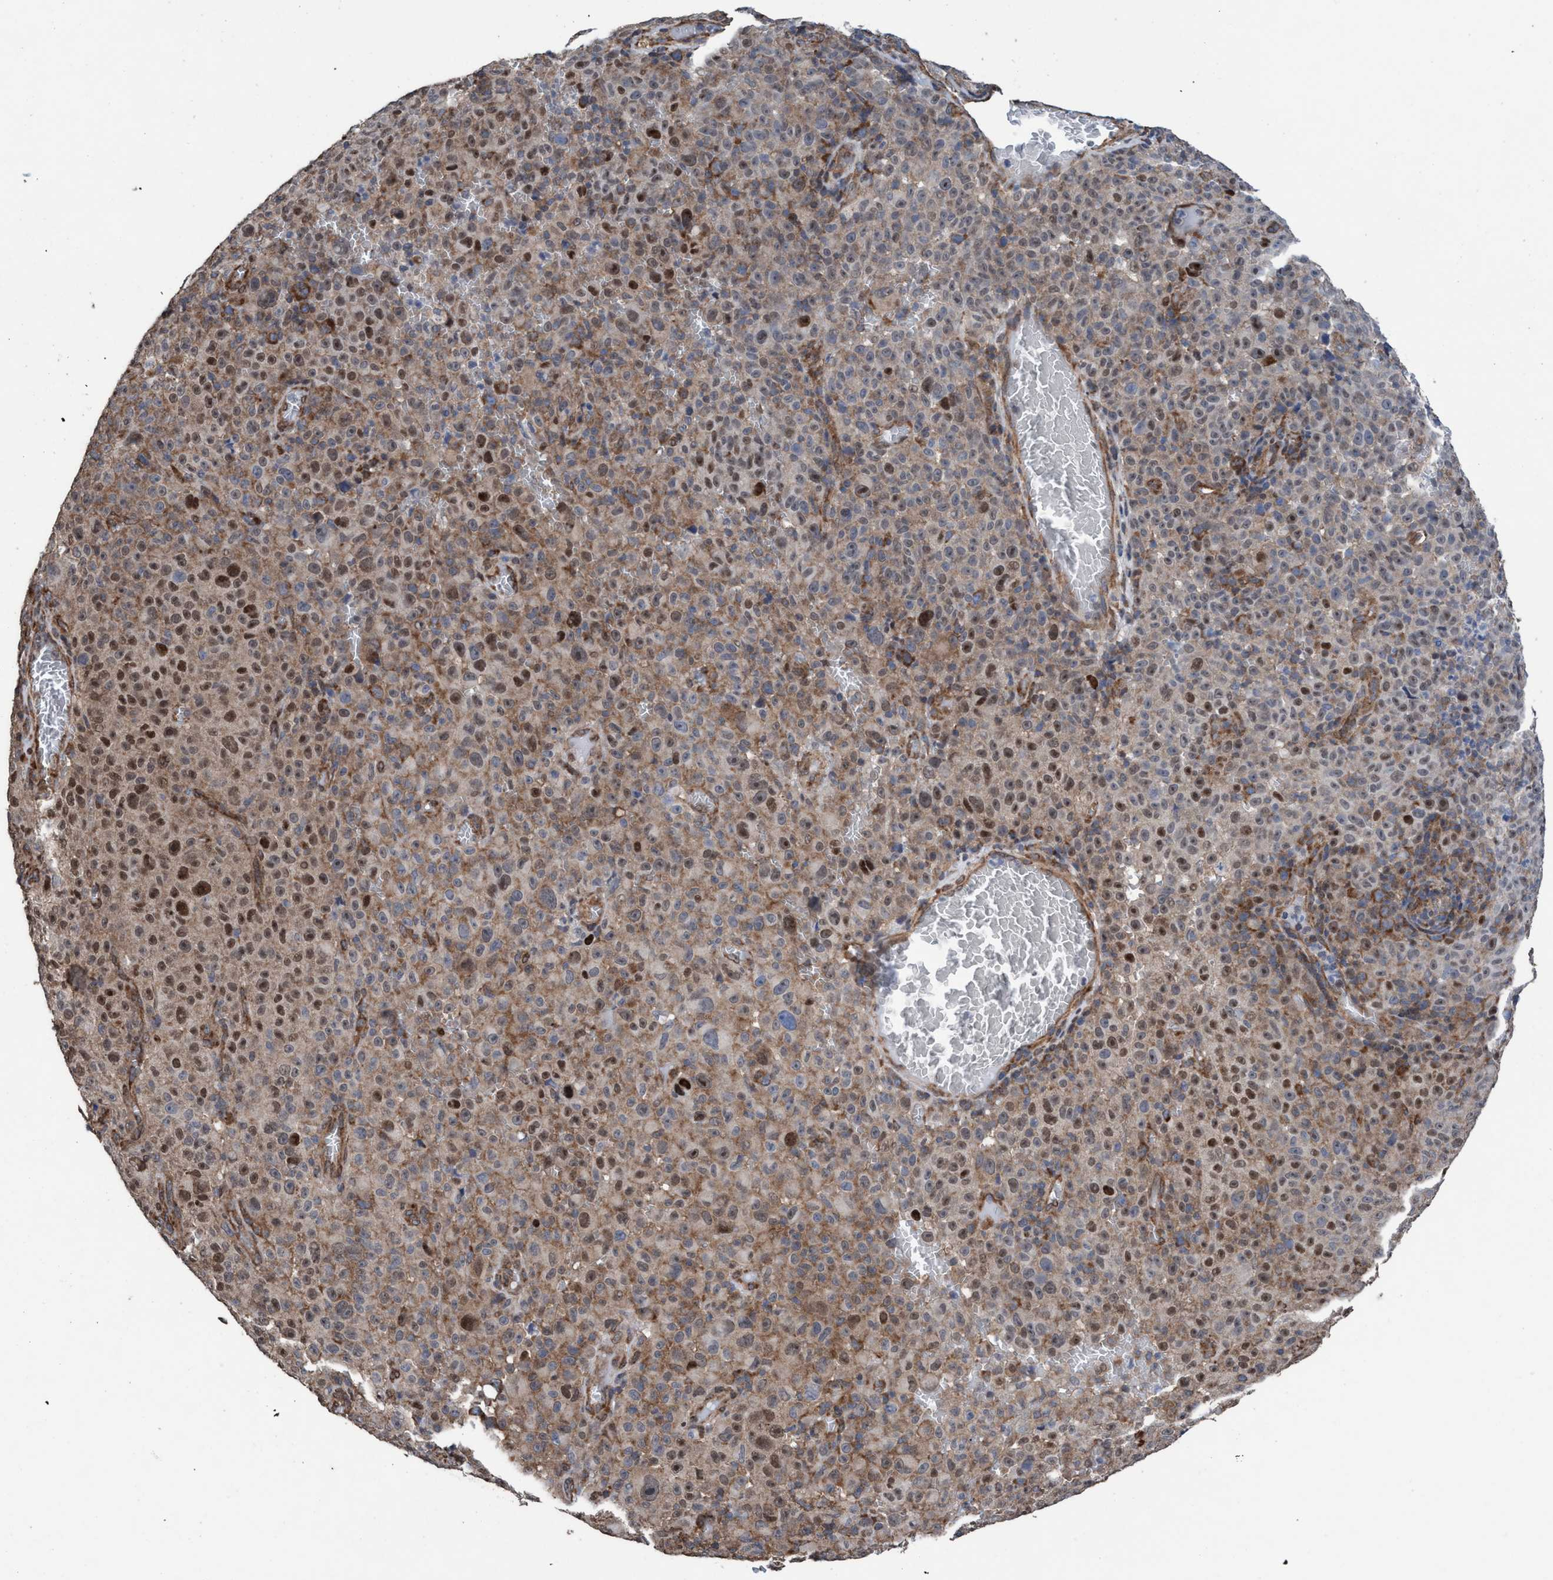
{"staining": {"intensity": "moderate", "quantity": ">75%", "location": "cytoplasmic/membranous,nuclear"}, "tissue": "melanoma", "cell_type": "Tumor cells", "image_type": "cancer", "snomed": [{"axis": "morphology", "description": "Malignant melanoma, NOS"}, {"axis": "topography", "description": "Skin"}], "caption": "High-power microscopy captured an IHC histopathology image of malignant melanoma, revealing moderate cytoplasmic/membranous and nuclear positivity in approximately >75% of tumor cells.", "gene": "METAP2", "patient": {"sex": "female", "age": 82}}